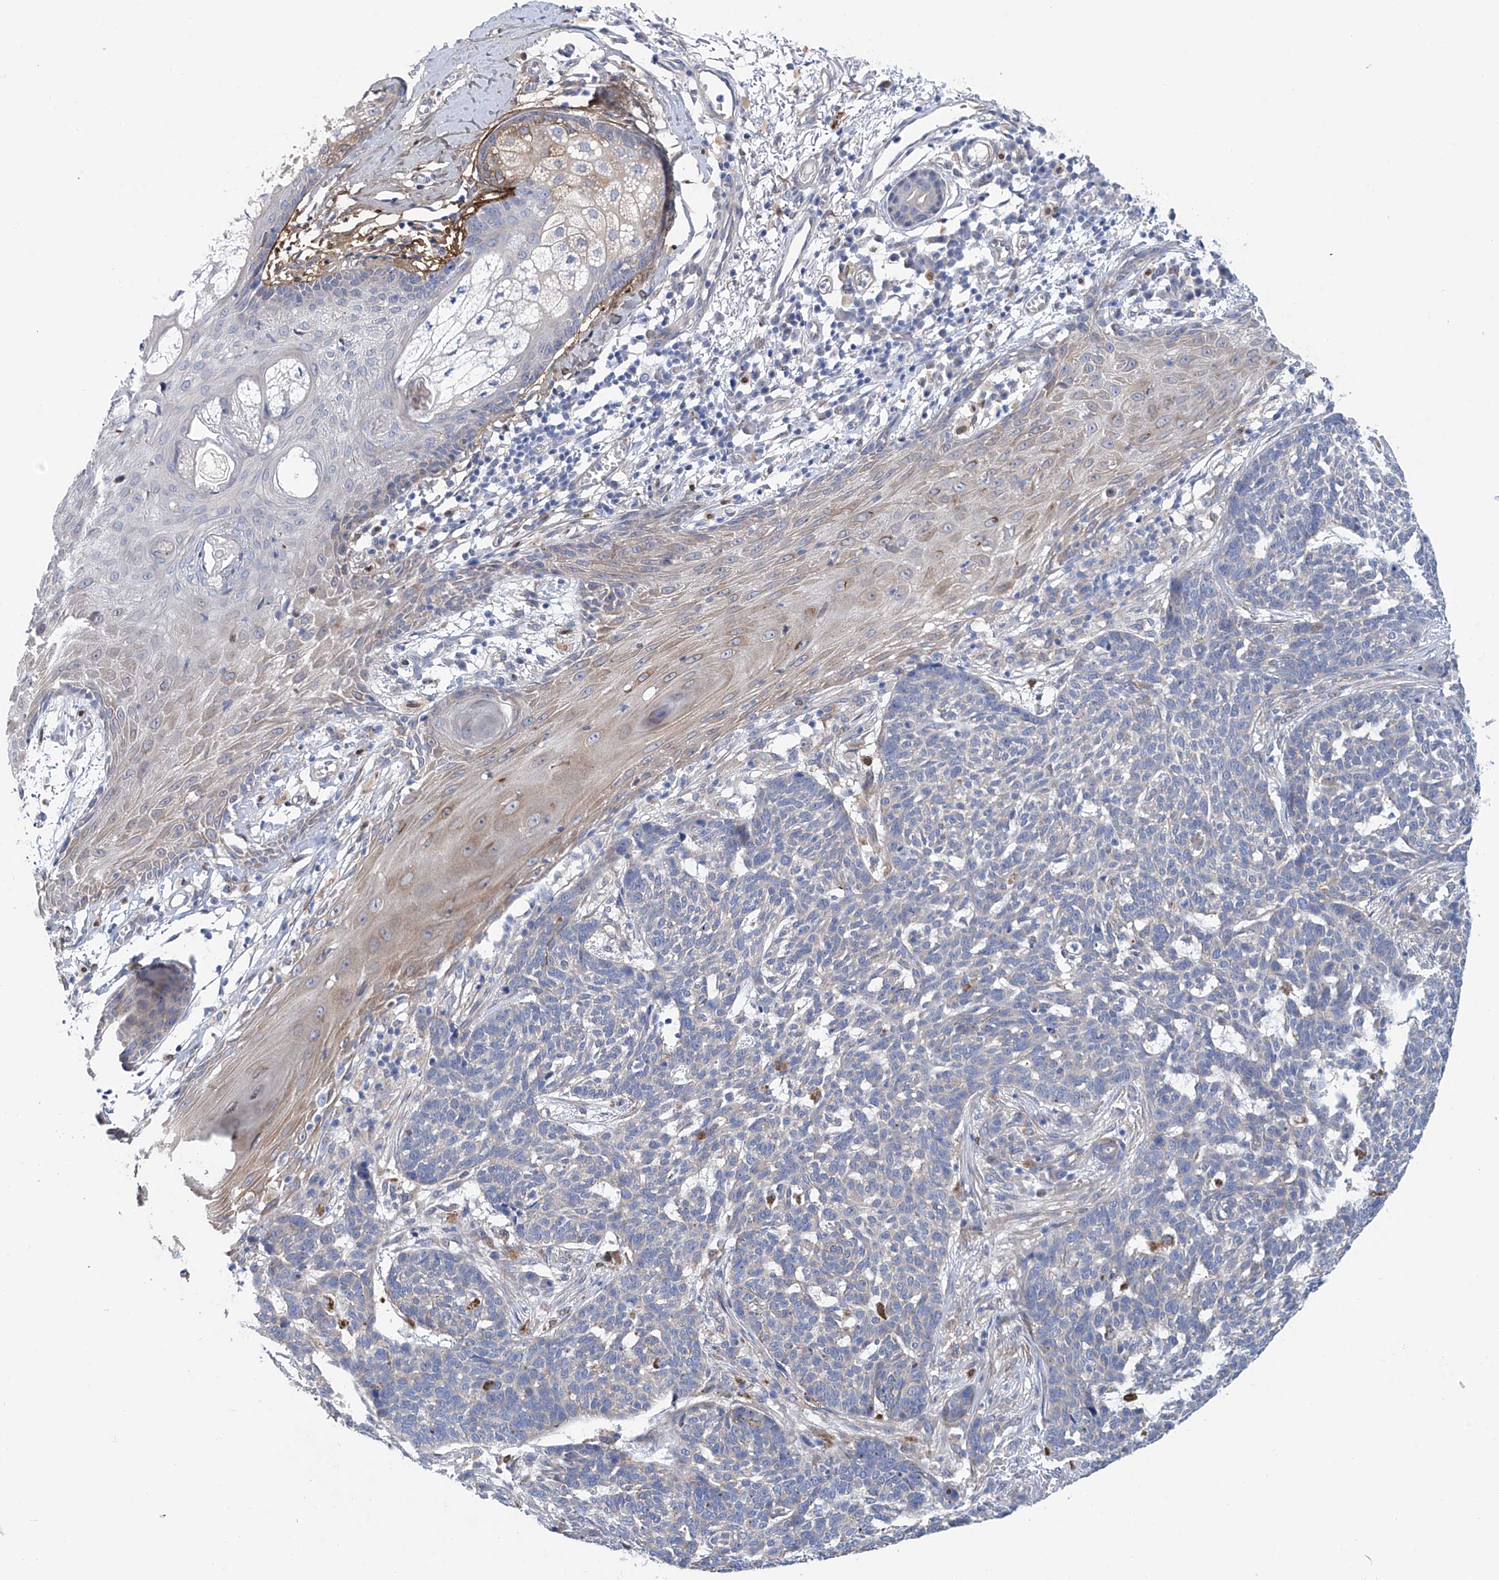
{"staining": {"intensity": "negative", "quantity": "none", "location": "none"}, "tissue": "skin cancer", "cell_type": "Tumor cells", "image_type": "cancer", "snomed": [{"axis": "morphology", "description": "Basal cell carcinoma"}, {"axis": "topography", "description": "Skin"}], "caption": "IHC image of neoplastic tissue: human skin cancer (basal cell carcinoma) stained with DAB (3,3'-diaminobenzidine) exhibits no significant protein positivity in tumor cells.", "gene": "TNN", "patient": {"sex": "male", "age": 85}}